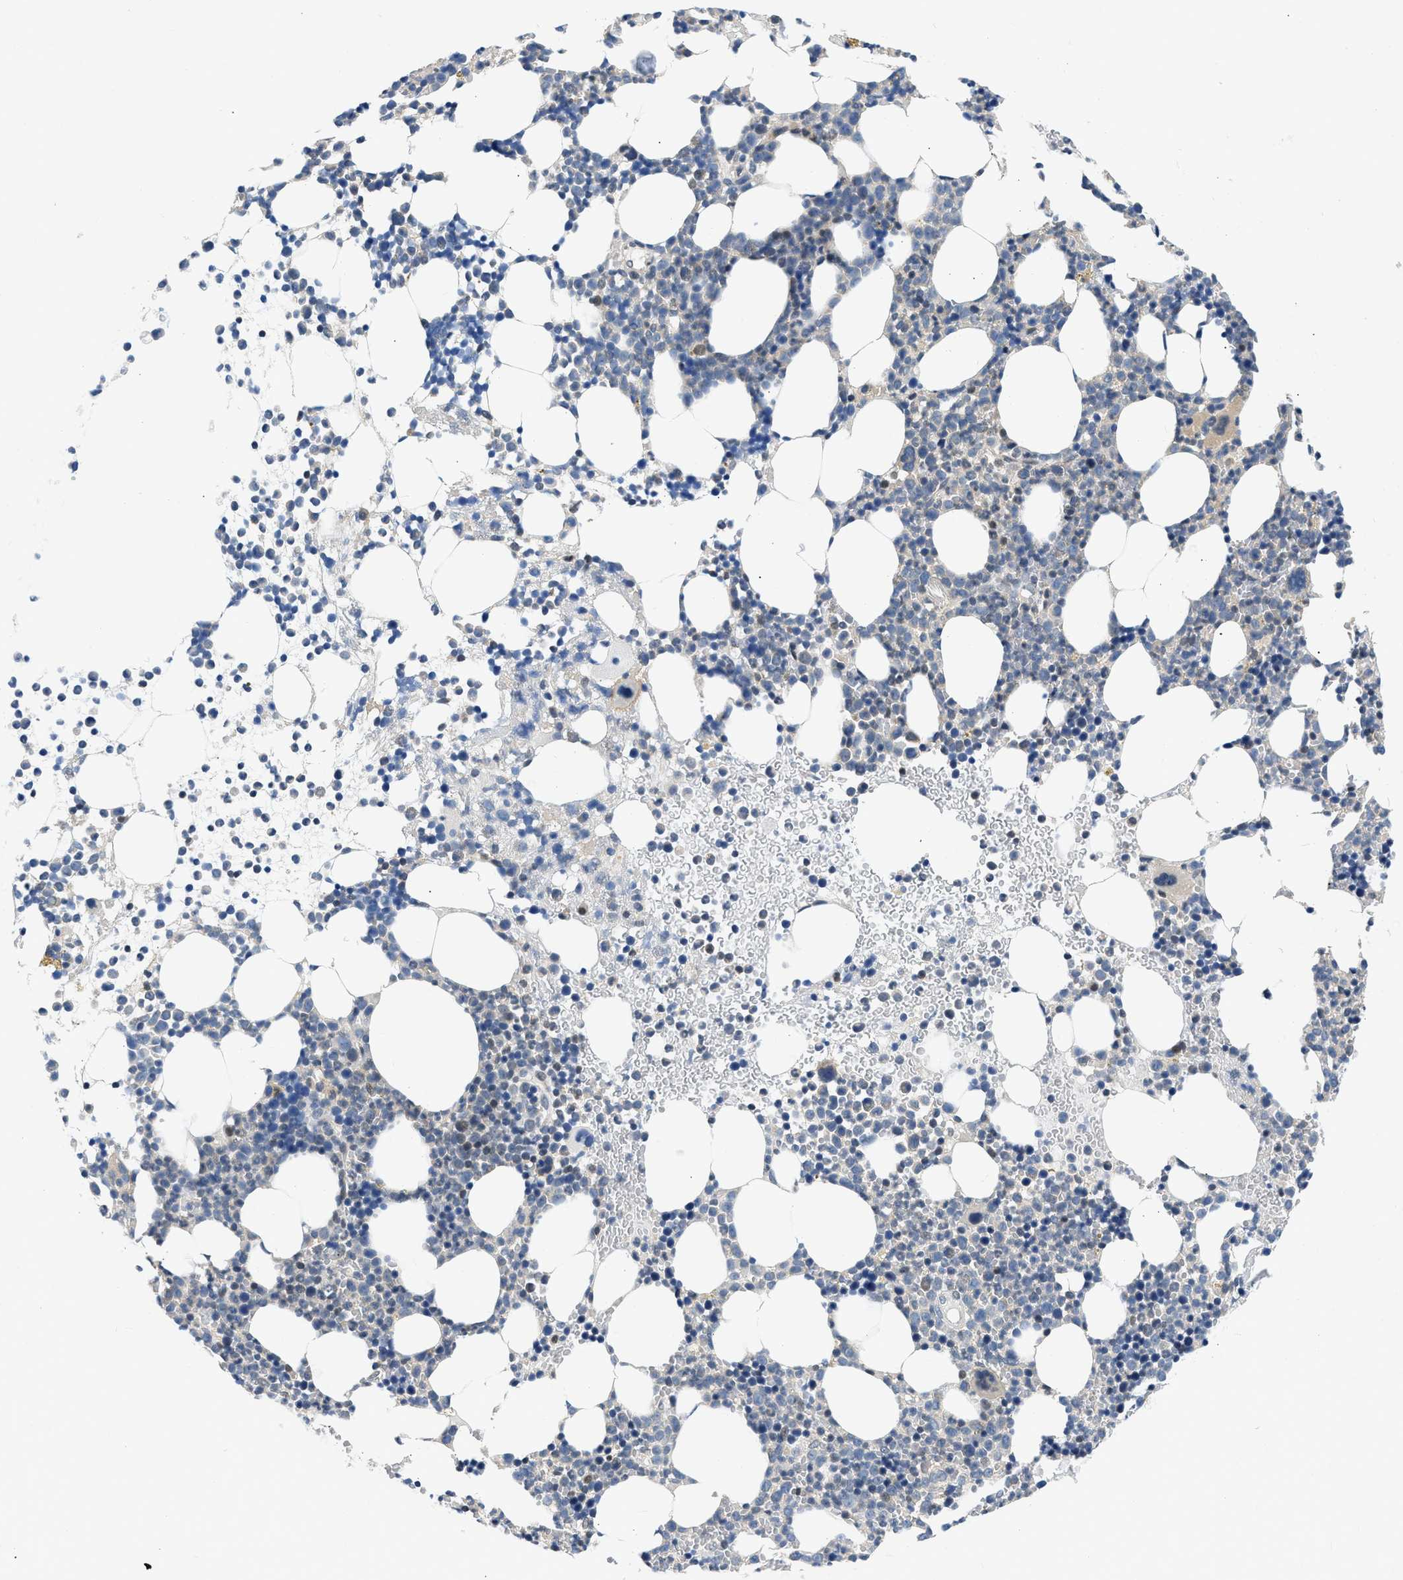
{"staining": {"intensity": "weak", "quantity": "25%-75%", "location": "nuclear"}, "tissue": "bone marrow", "cell_type": "Hematopoietic cells", "image_type": "normal", "snomed": [{"axis": "morphology", "description": "Normal tissue, NOS"}, {"axis": "morphology", "description": "Inflammation, NOS"}, {"axis": "topography", "description": "Bone marrow"}], "caption": "IHC histopathology image of unremarkable bone marrow: bone marrow stained using IHC displays low levels of weak protein expression localized specifically in the nuclear of hematopoietic cells, appearing as a nuclear brown color.", "gene": "OLIG3", "patient": {"sex": "female", "age": 67}}